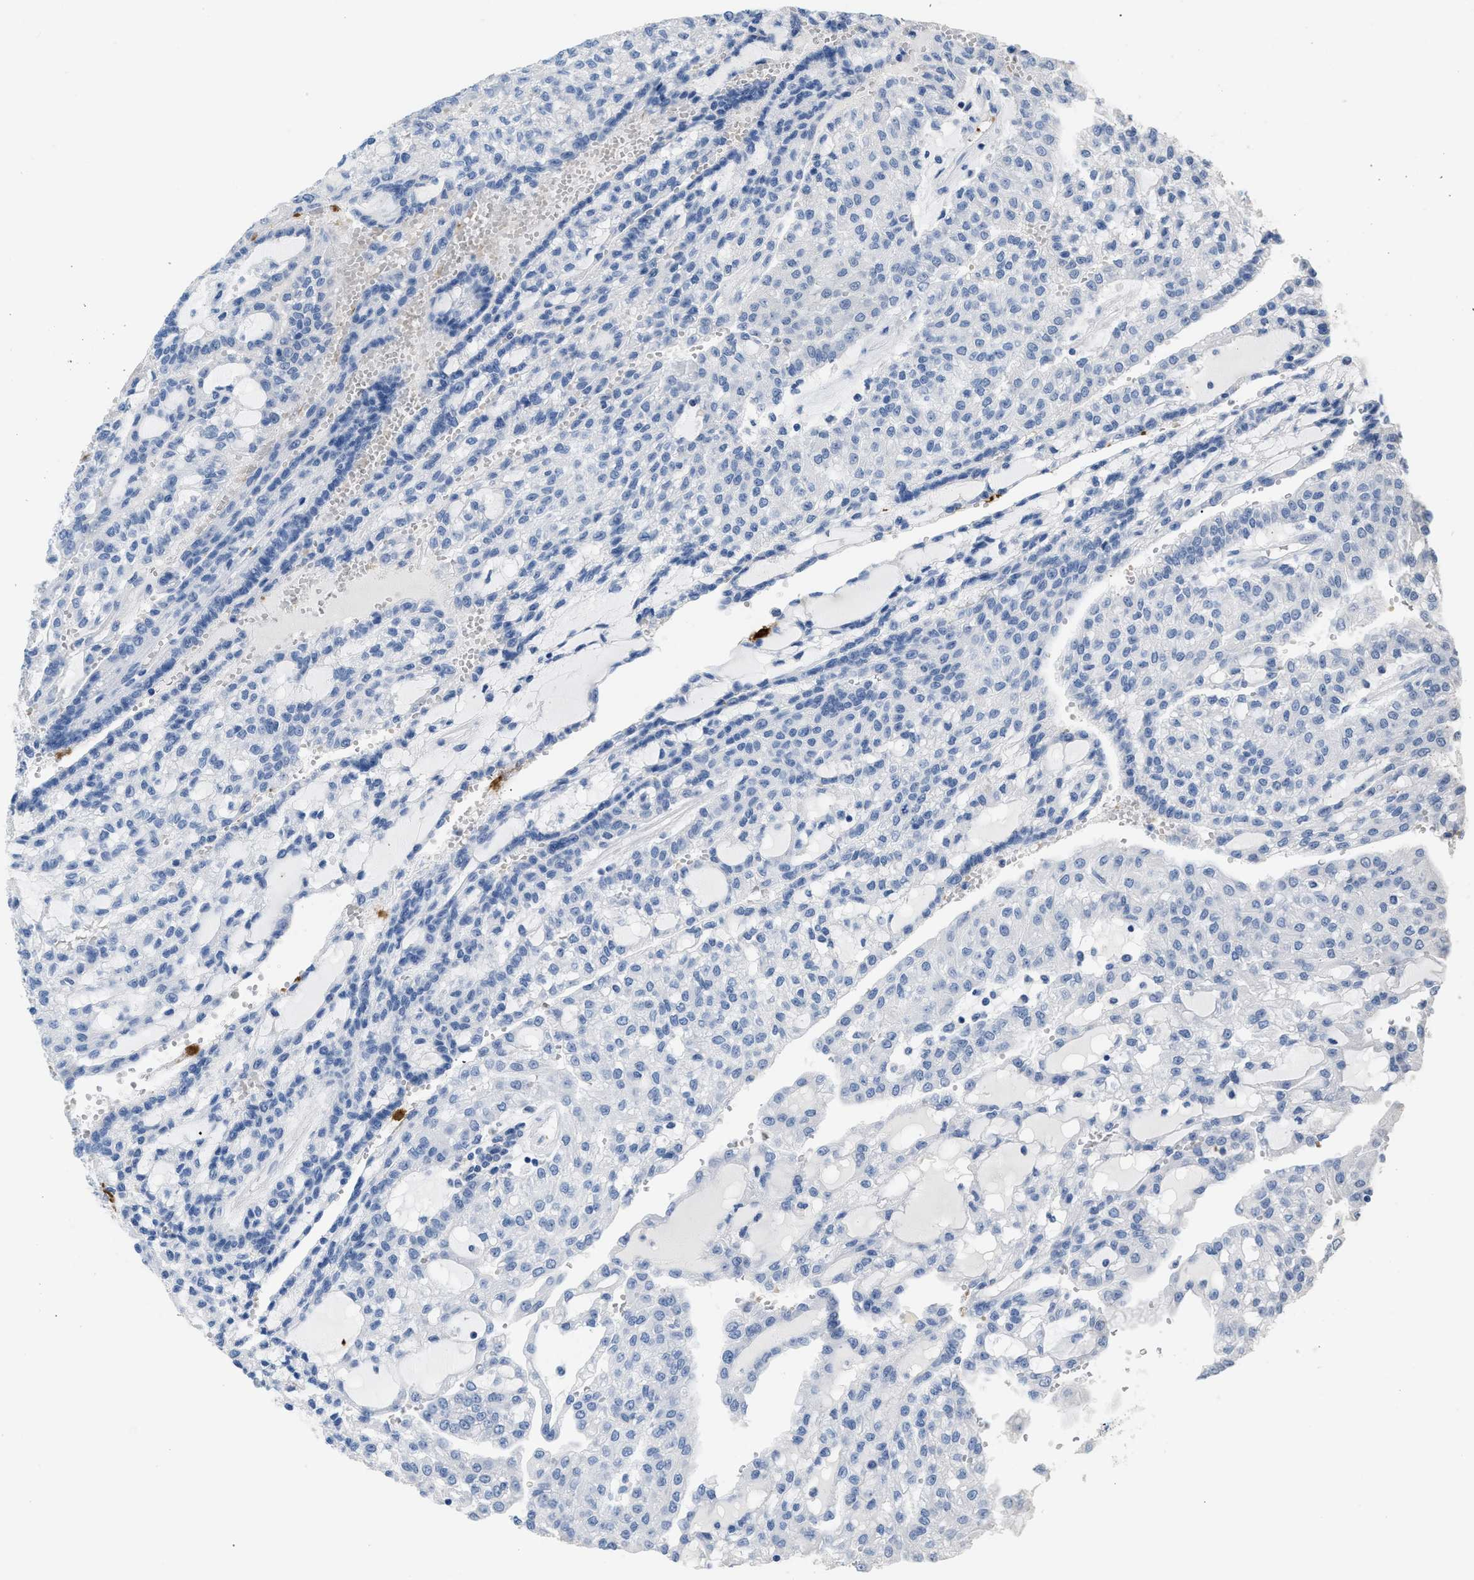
{"staining": {"intensity": "negative", "quantity": "none", "location": "none"}, "tissue": "renal cancer", "cell_type": "Tumor cells", "image_type": "cancer", "snomed": [{"axis": "morphology", "description": "Adenocarcinoma, NOS"}, {"axis": "topography", "description": "Kidney"}], "caption": "IHC image of neoplastic tissue: renal adenocarcinoma stained with DAB exhibits no significant protein staining in tumor cells.", "gene": "FGF18", "patient": {"sex": "male", "age": 63}}